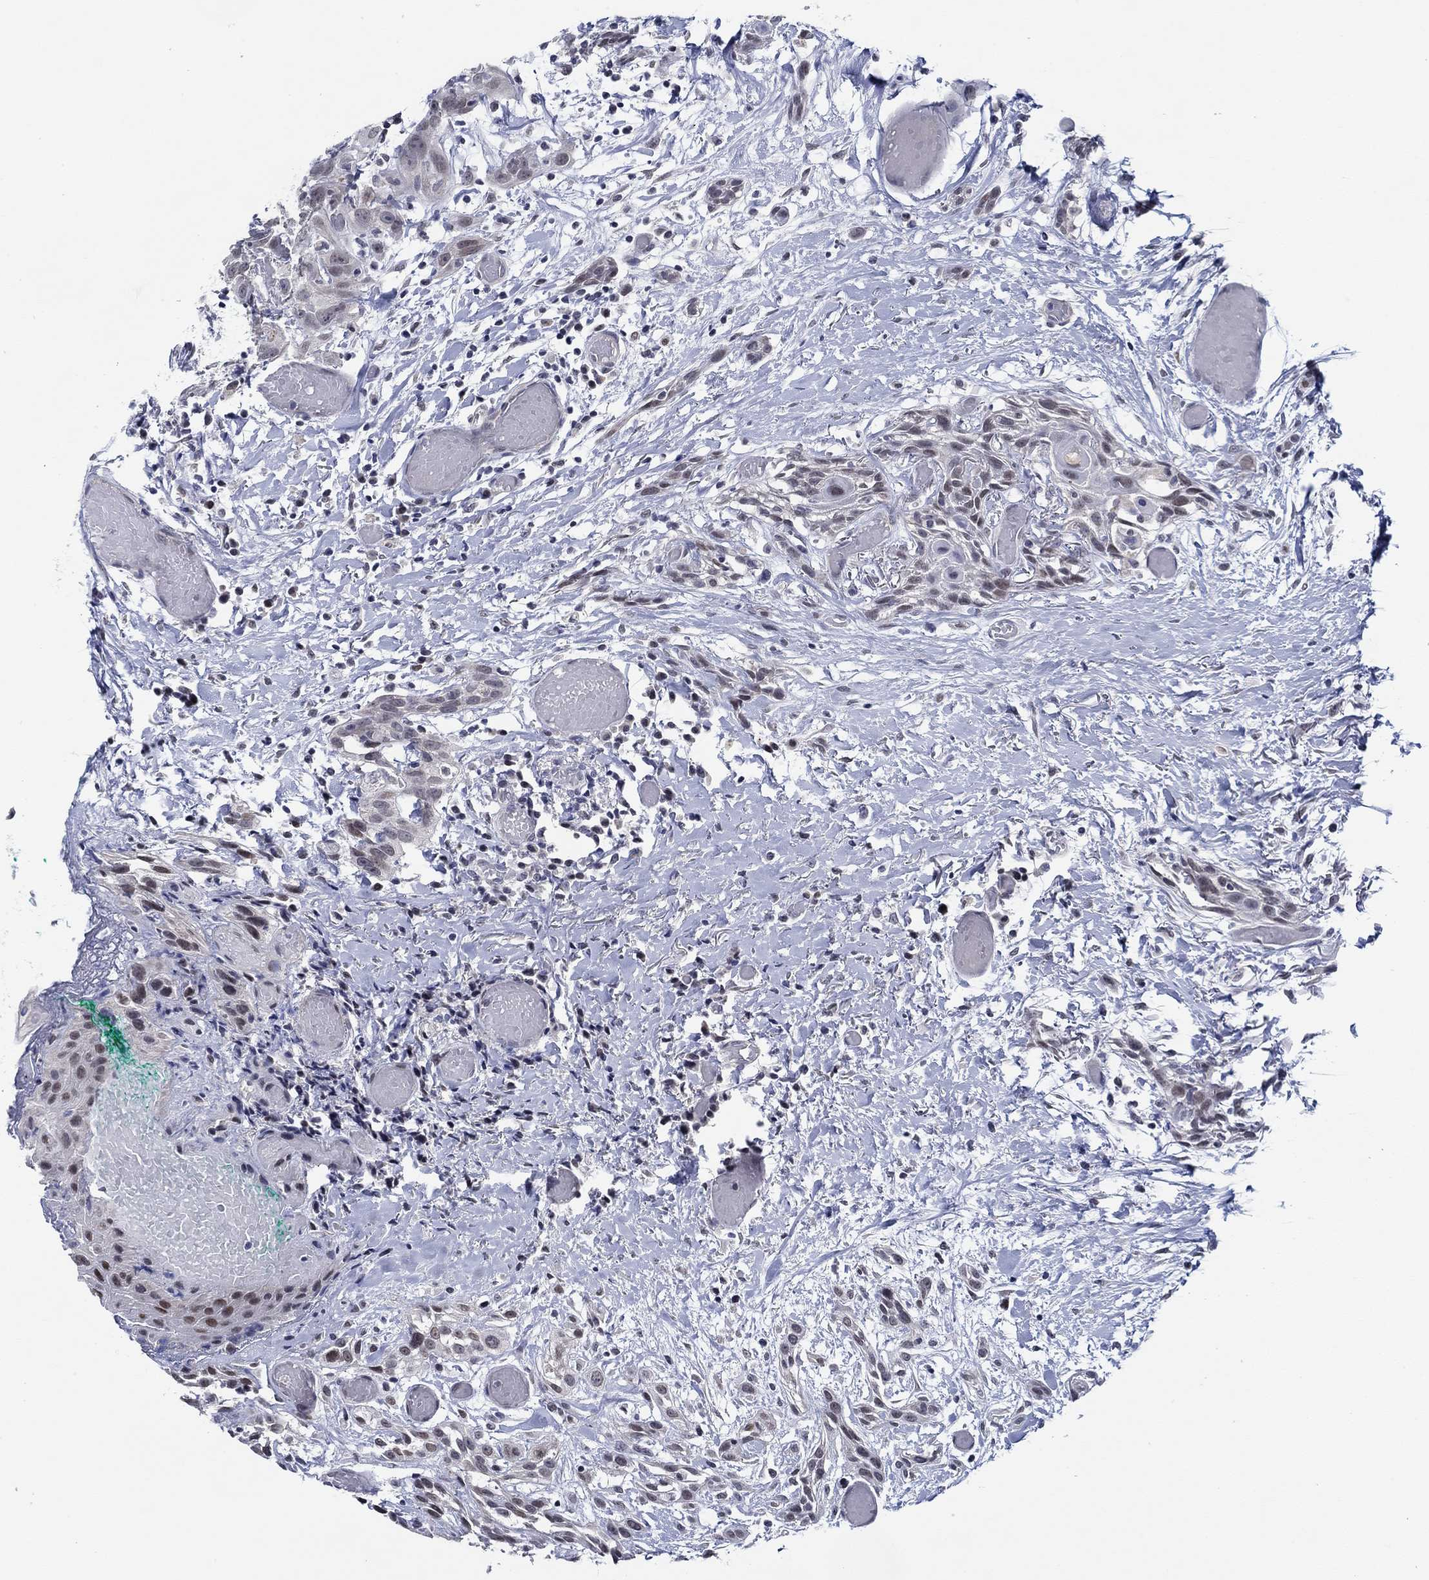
{"staining": {"intensity": "moderate", "quantity": "<25%", "location": "nuclear"}, "tissue": "head and neck cancer", "cell_type": "Tumor cells", "image_type": "cancer", "snomed": [{"axis": "morphology", "description": "Normal tissue, NOS"}, {"axis": "morphology", "description": "Squamous cell carcinoma, NOS"}, {"axis": "topography", "description": "Oral tissue"}, {"axis": "topography", "description": "Salivary gland"}, {"axis": "topography", "description": "Head-Neck"}], "caption": "Head and neck squamous cell carcinoma tissue reveals moderate nuclear staining in about <25% of tumor cells, visualized by immunohistochemistry.", "gene": "SLC34A1", "patient": {"sex": "female", "age": 62}}